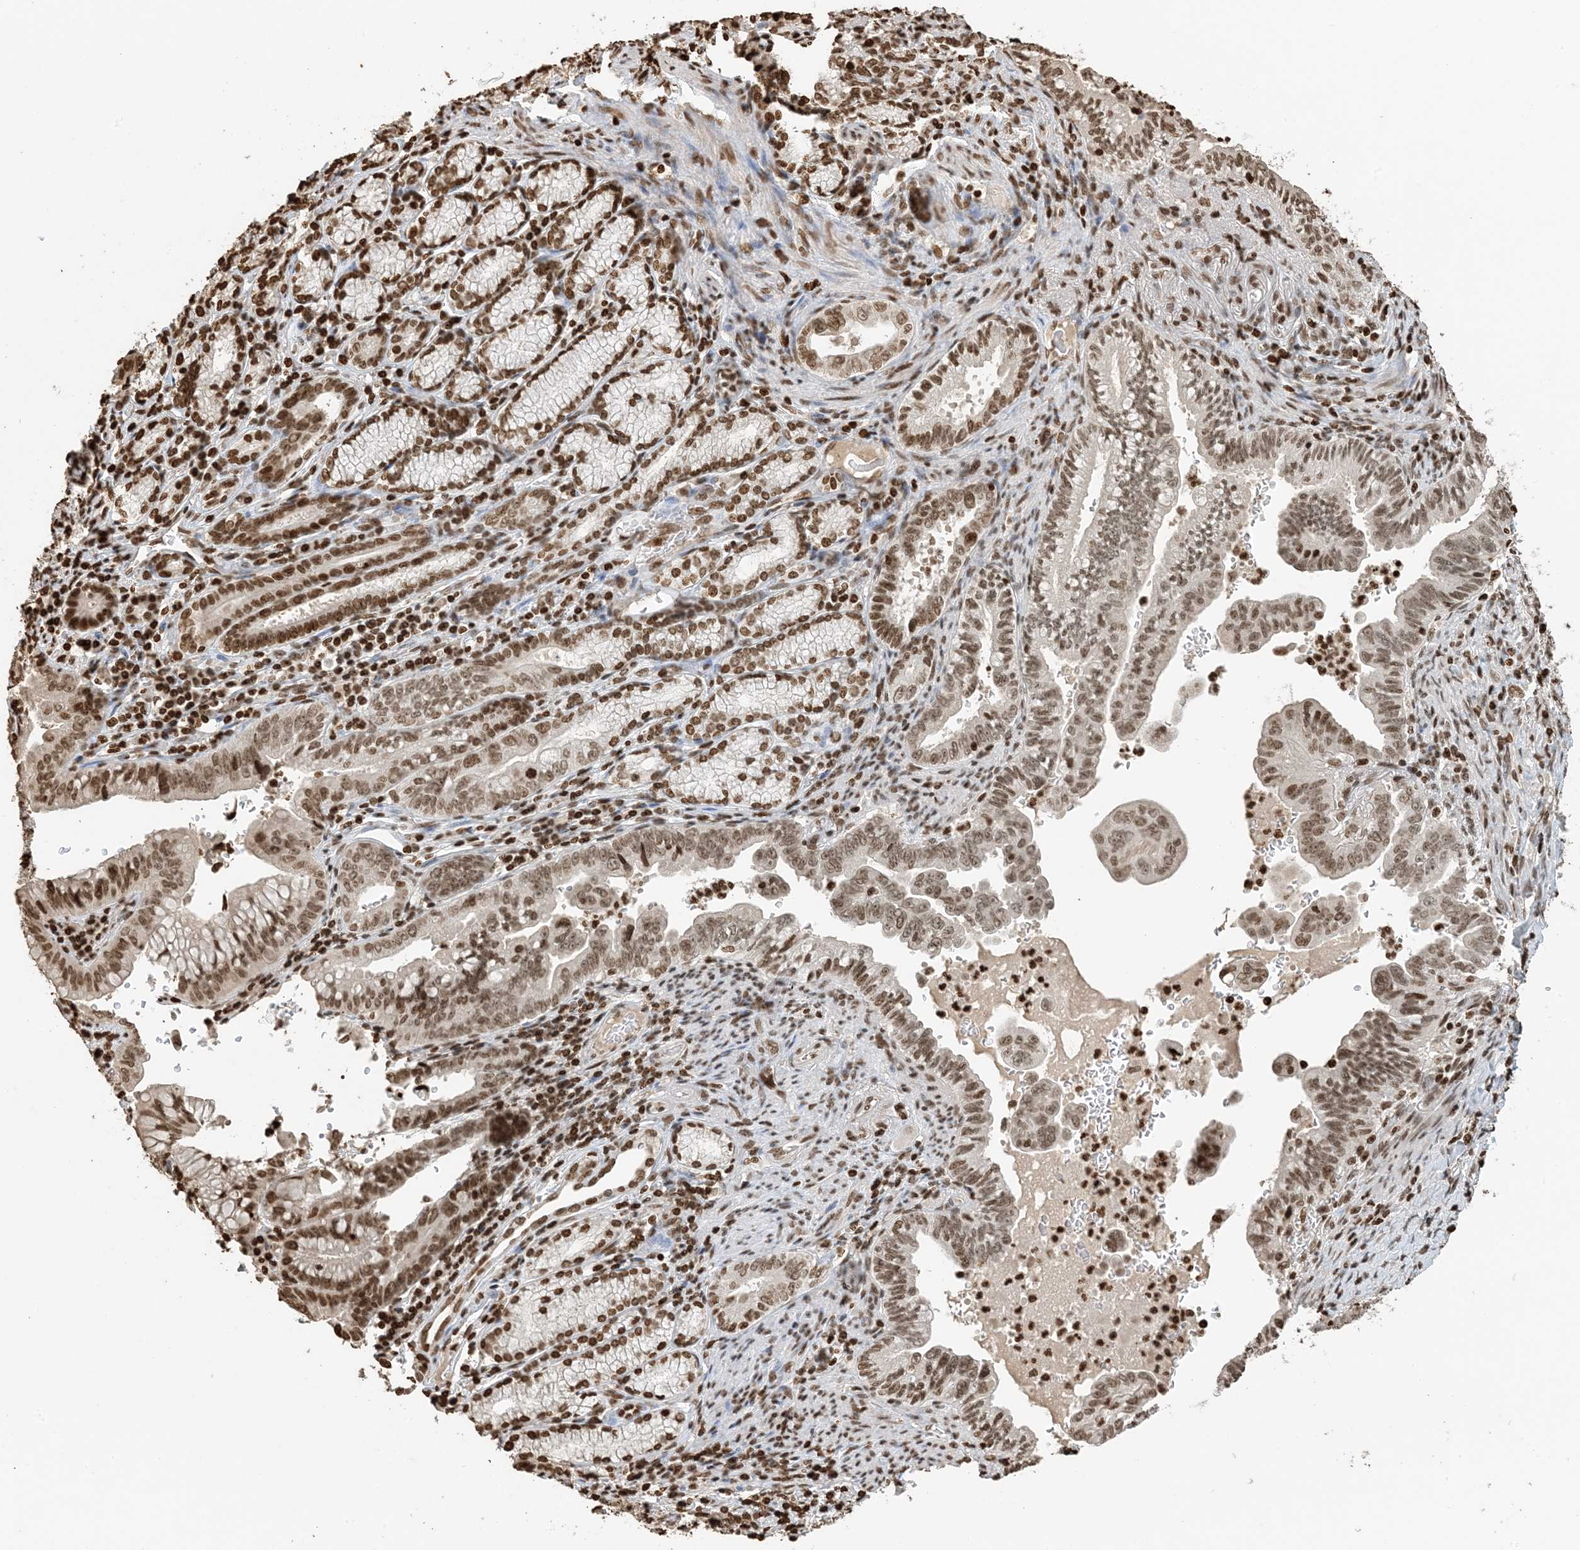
{"staining": {"intensity": "moderate", "quantity": ">75%", "location": "nuclear"}, "tissue": "pancreatic cancer", "cell_type": "Tumor cells", "image_type": "cancer", "snomed": [{"axis": "morphology", "description": "Adenocarcinoma, NOS"}, {"axis": "topography", "description": "Pancreas"}], "caption": "Pancreatic cancer stained for a protein reveals moderate nuclear positivity in tumor cells. The protein of interest is shown in brown color, while the nuclei are stained blue.", "gene": "H3-3B", "patient": {"sex": "male", "age": 70}}